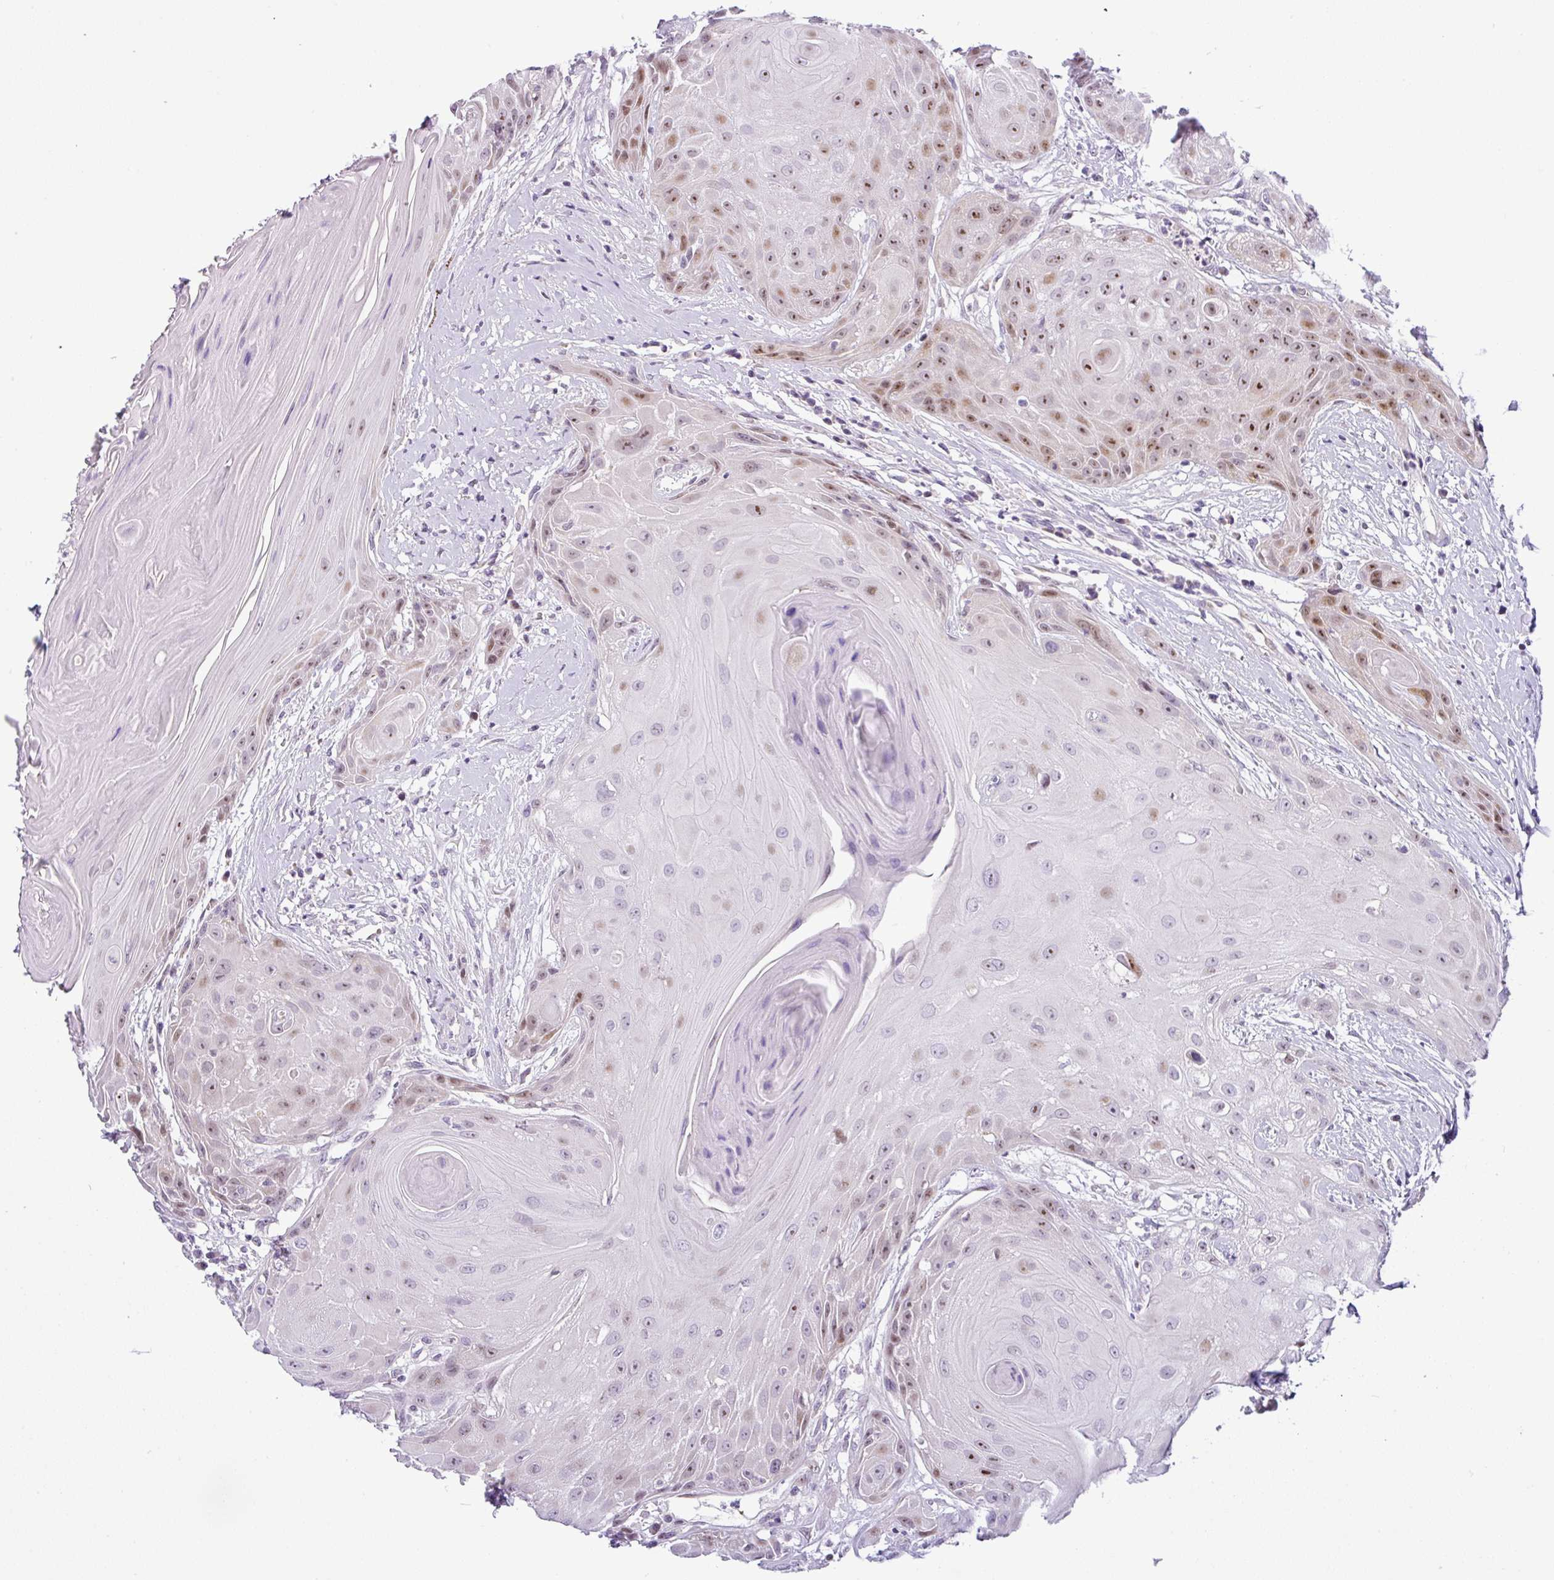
{"staining": {"intensity": "moderate", "quantity": "25%-75%", "location": "nuclear"}, "tissue": "head and neck cancer", "cell_type": "Tumor cells", "image_type": "cancer", "snomed": [{"axis": "morphology", "description": "Squamous cell carcinoma, NOS"}, {"axis": "topography", "description": "Head-Neck"}], "caption": "Squamous cell carcinoma (head and neck) stained with DAB (3,3'-diaminobenzidine) immunohistochemistry shows medium levels of moderate nuclear positivity in approximately 25%-75% of tumor cells. (DAB = brown stain, brightfield microscopy at high magnification).", "gene": "NDUFB2", "patient": {"sex": "female", "age": 73}}